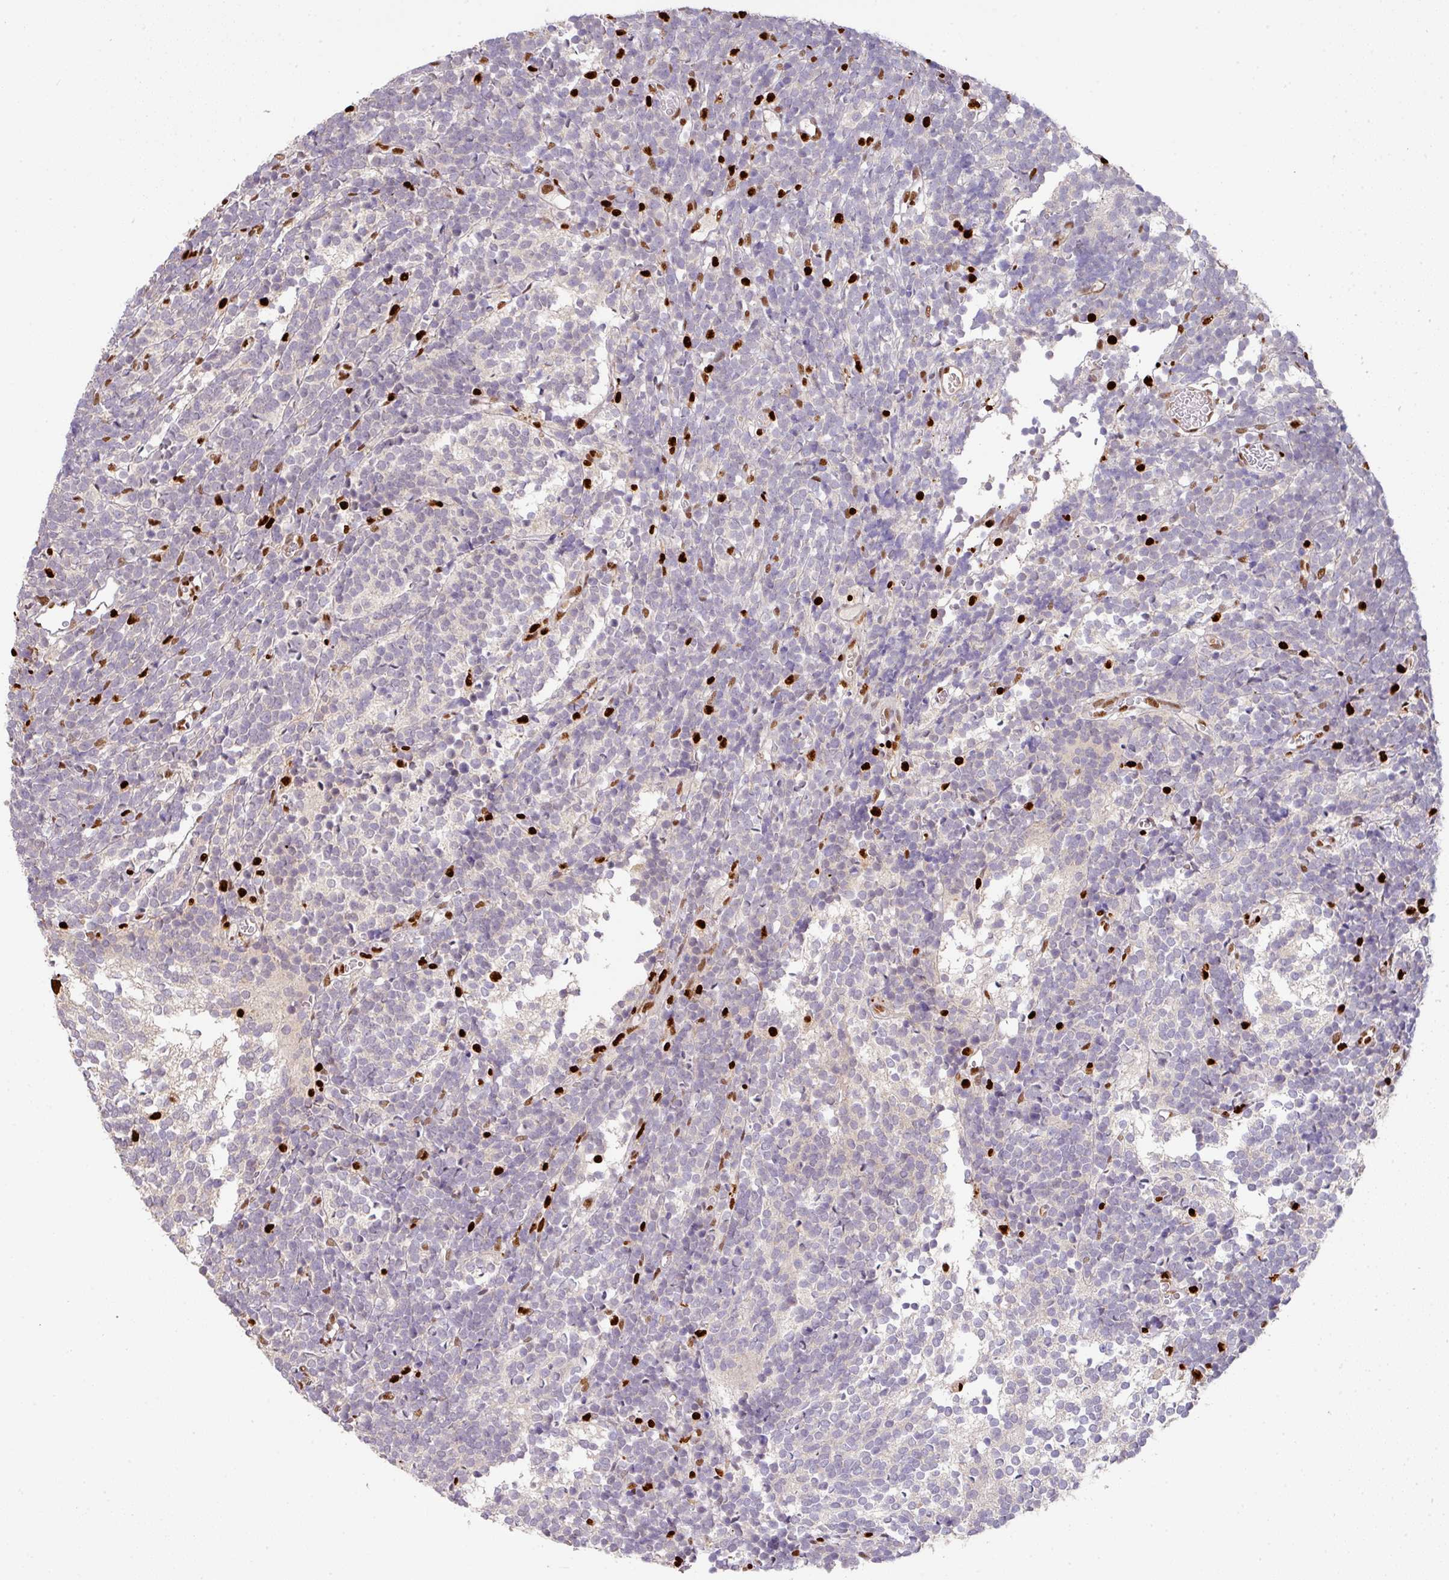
{"staining": {"intensity": "strong", "quantity": "<25%", "location": "nuclear"}, "tissue": "glioma", "cell_type": "Tumor cells", "image_type": "cancer", "snomed": [{"axis": "morphology", "description": "Glioma, malignant, Low grade"}, {"axis": "topography", "description": "Brain"}], "caption": "Low-grade glioma (malignant) stained with DAB (3,3'-diaminobenzidine) immunohistochemistry displays medium levels of strong nuclear positivity in approximately <25% of tumor cells.", "gene": "SAMHD1", "patient": {"sex": "female", "age": 1}}